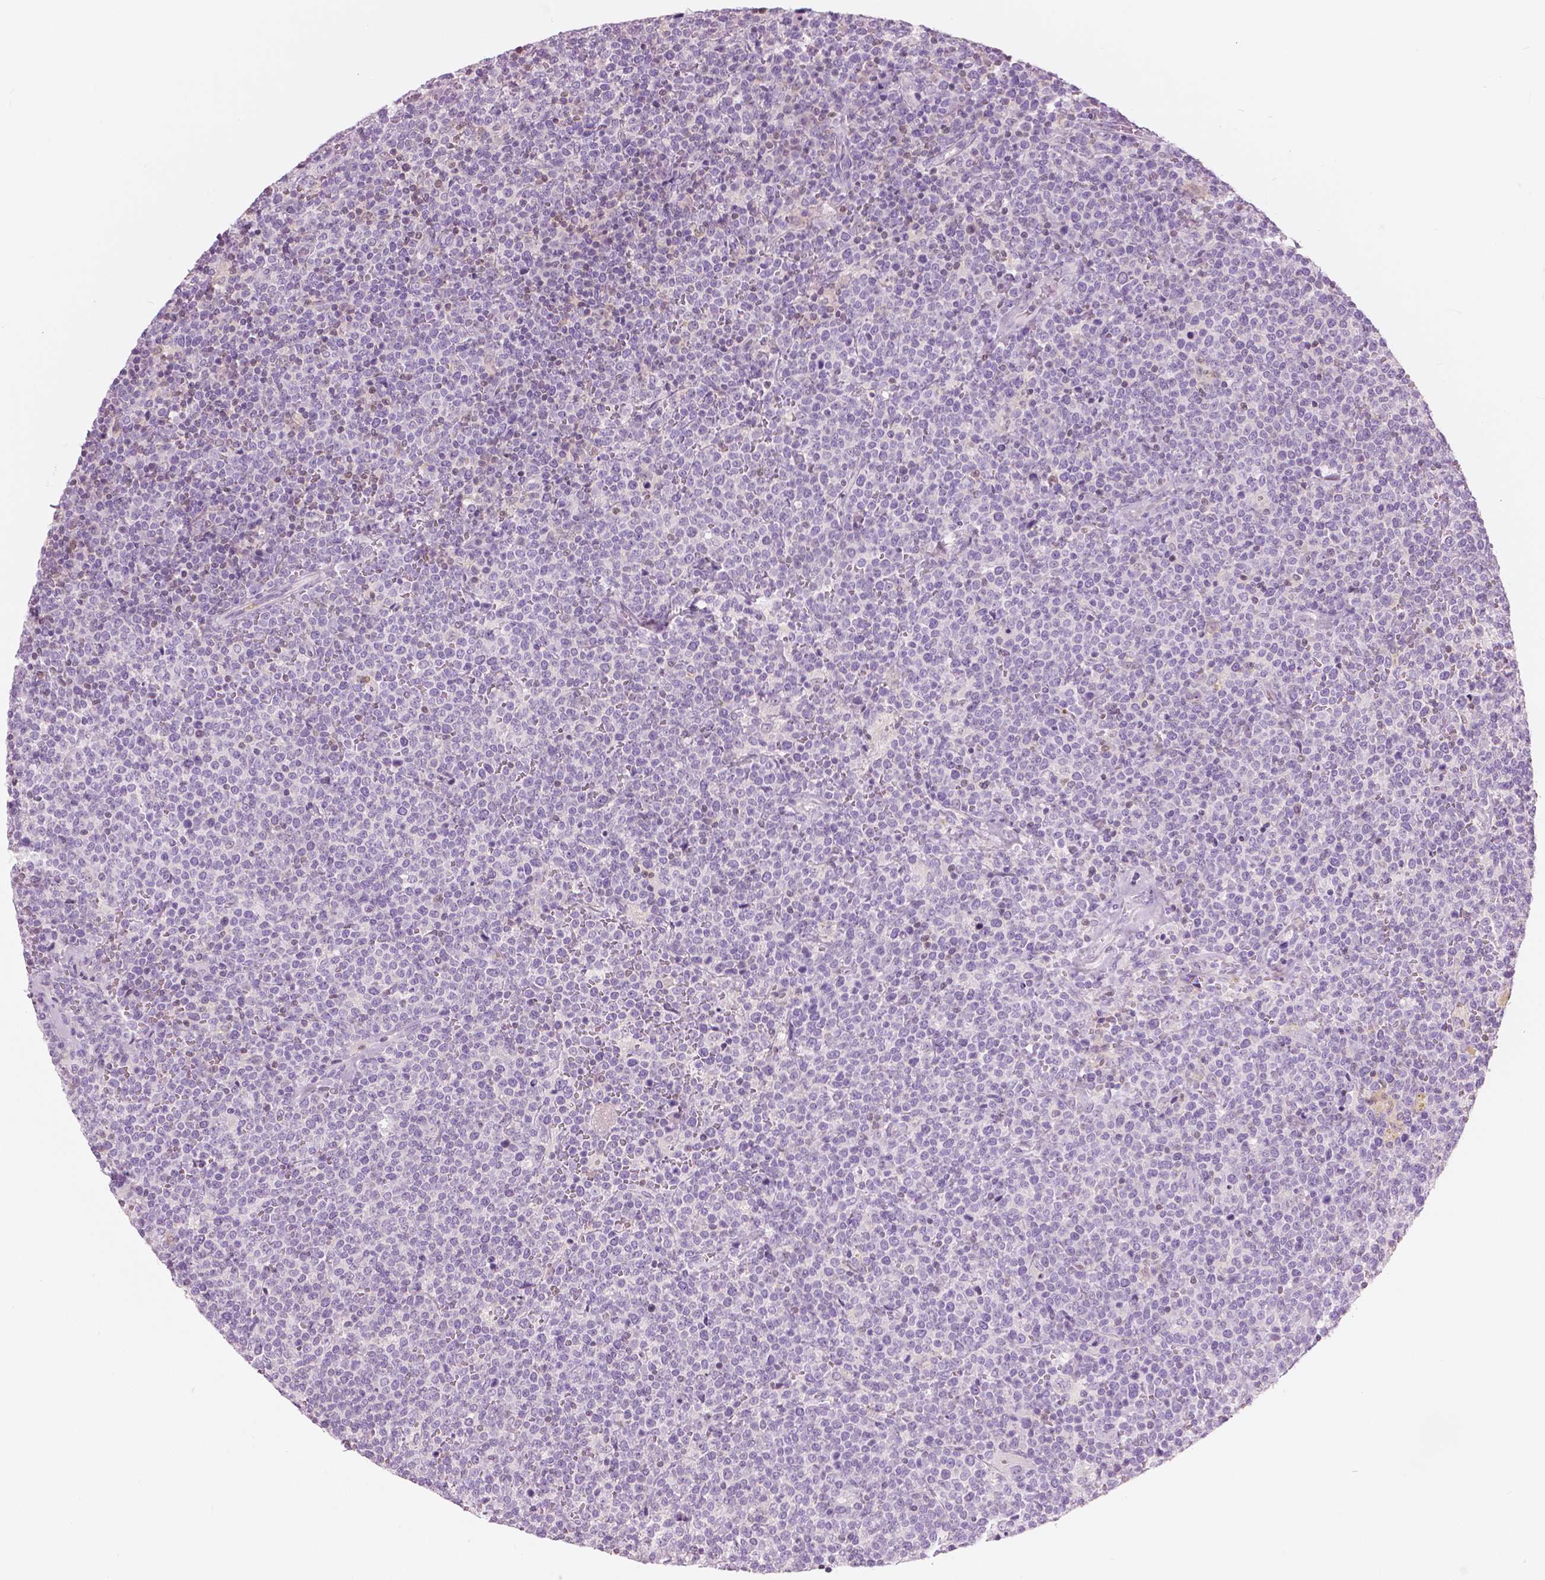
{"staining": {"intensity": "negative", "quantity": "none", "location": "none"}, "tissue": "lymphoma", "cell_type": "Tumor cells", "image_type": "cancer", "snomed": [{"axis": "morphology", "description": "Malignant lymphoma, non-Hodgkin's type, High grade"}, {"axis": "topography", "description": "Lymph node"}], "caption": "IHC of lymphoma reveals no positivity in tumor cells. (DAB immunohistochemistry (IHC) visualized using brightfield microscopy, high magnification).", "gene": "GALM", "patient": {"sex": "male", "age": 61}}